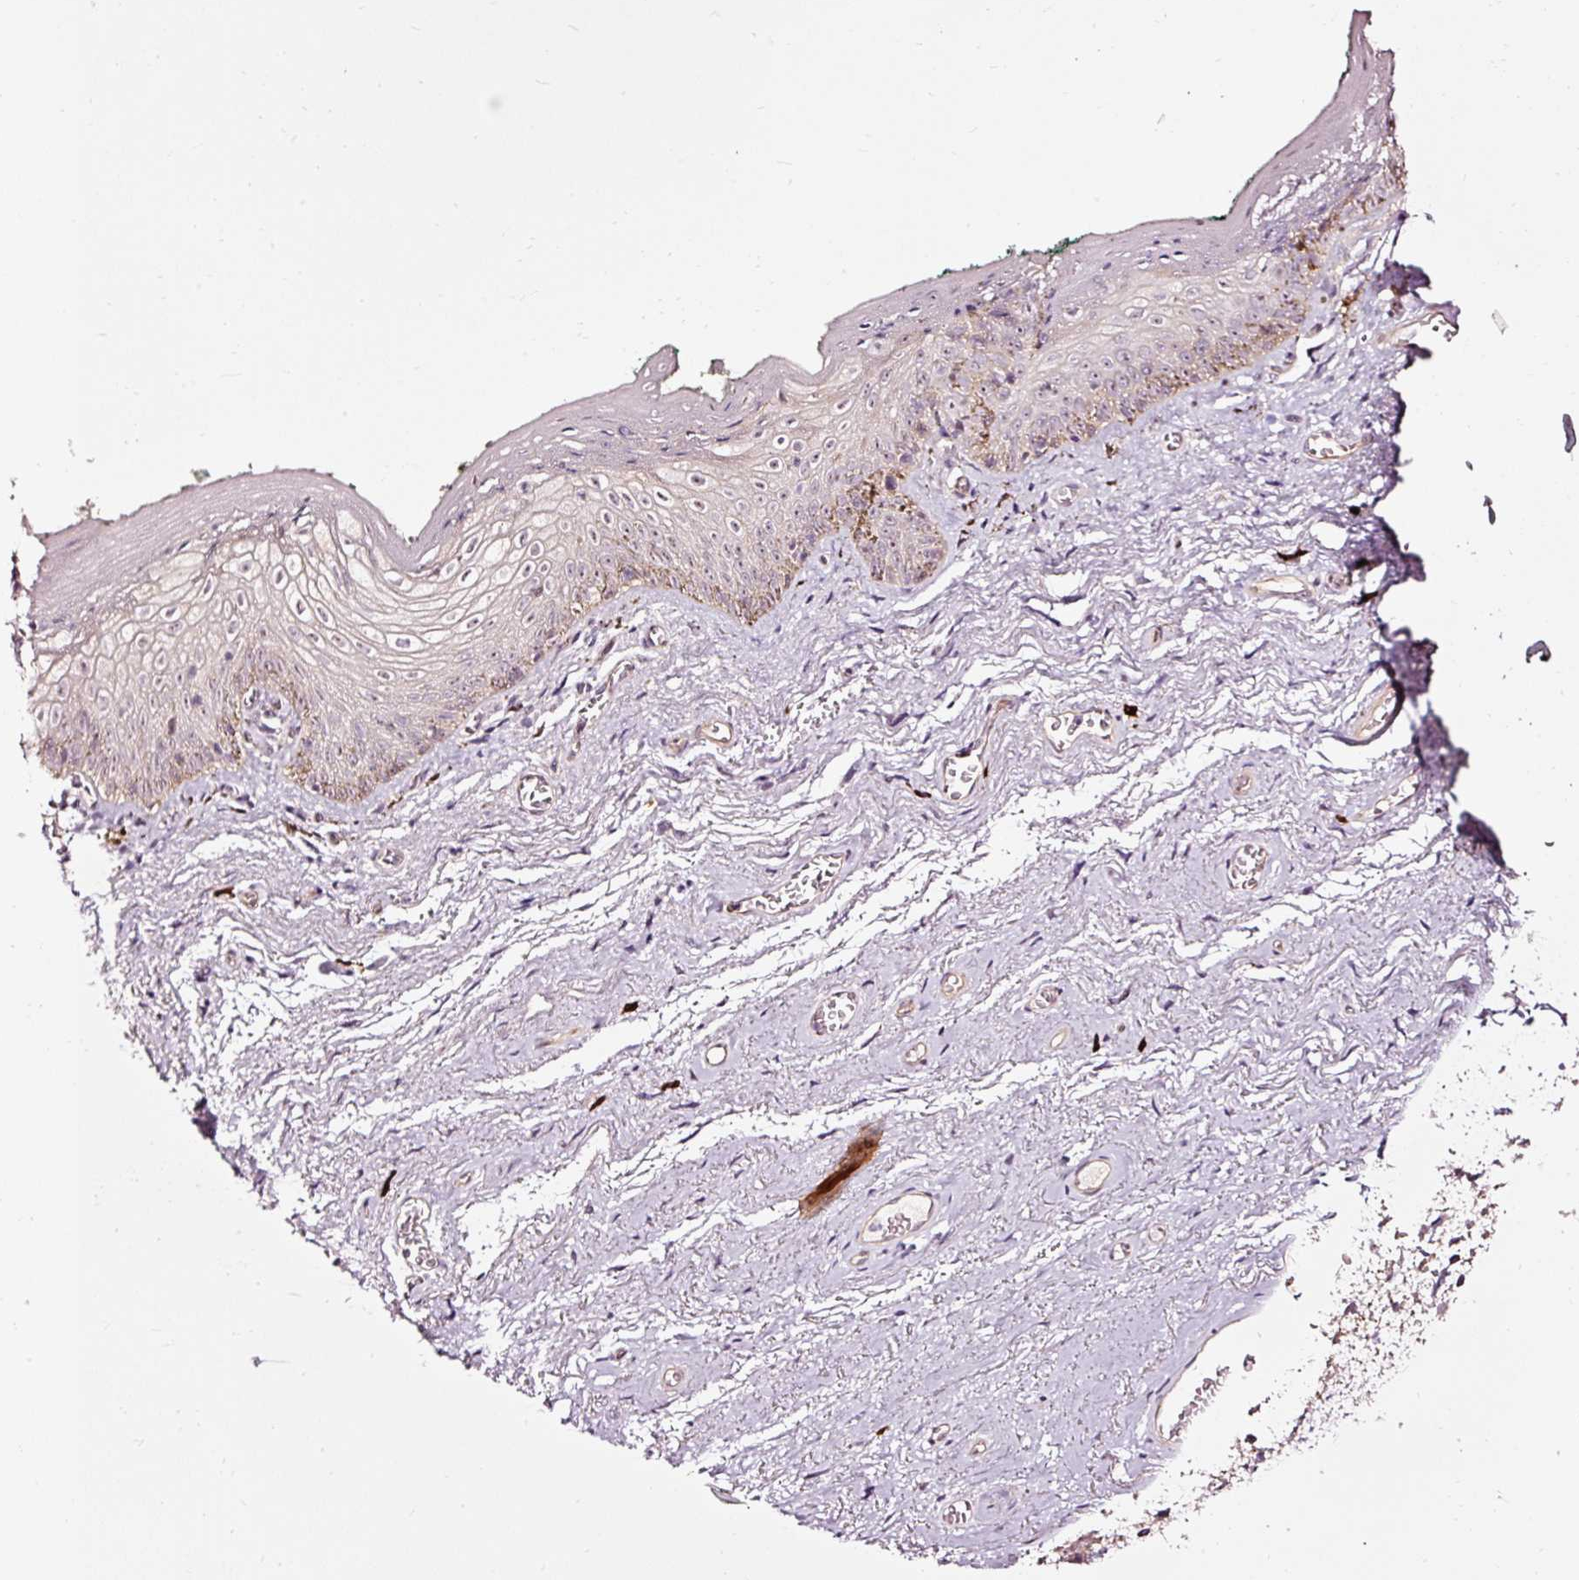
{"staining": {"intensity": "negative", "quantity": "none", "location": "none"}, "tissue": "vagina", "cell_type": "Squamous epithelial cells", "image_type": "normal", "snomed": [{"axis": "morphology", "description": "Normal tissue, NOS"}, {"axis": "topography", "description": "Vulva"}, {"axis": "topography", "description": "Vagina"}, {"axis": "topography", "description": "Peripheral nerve tissue"}], "caption": "High magnification brightfield microscopy of normal vagina stained with DAB (3,3'-diaminobenzidine) (brown) and counterstained with hematoxylin (blue): squamous epithelial cells show no significant staining. (Immunohistochemistry (ihc), brightfield microscopy, high magnification).", "gene": "UTP14A", "patient": {"sex": "female", "age": 66}}